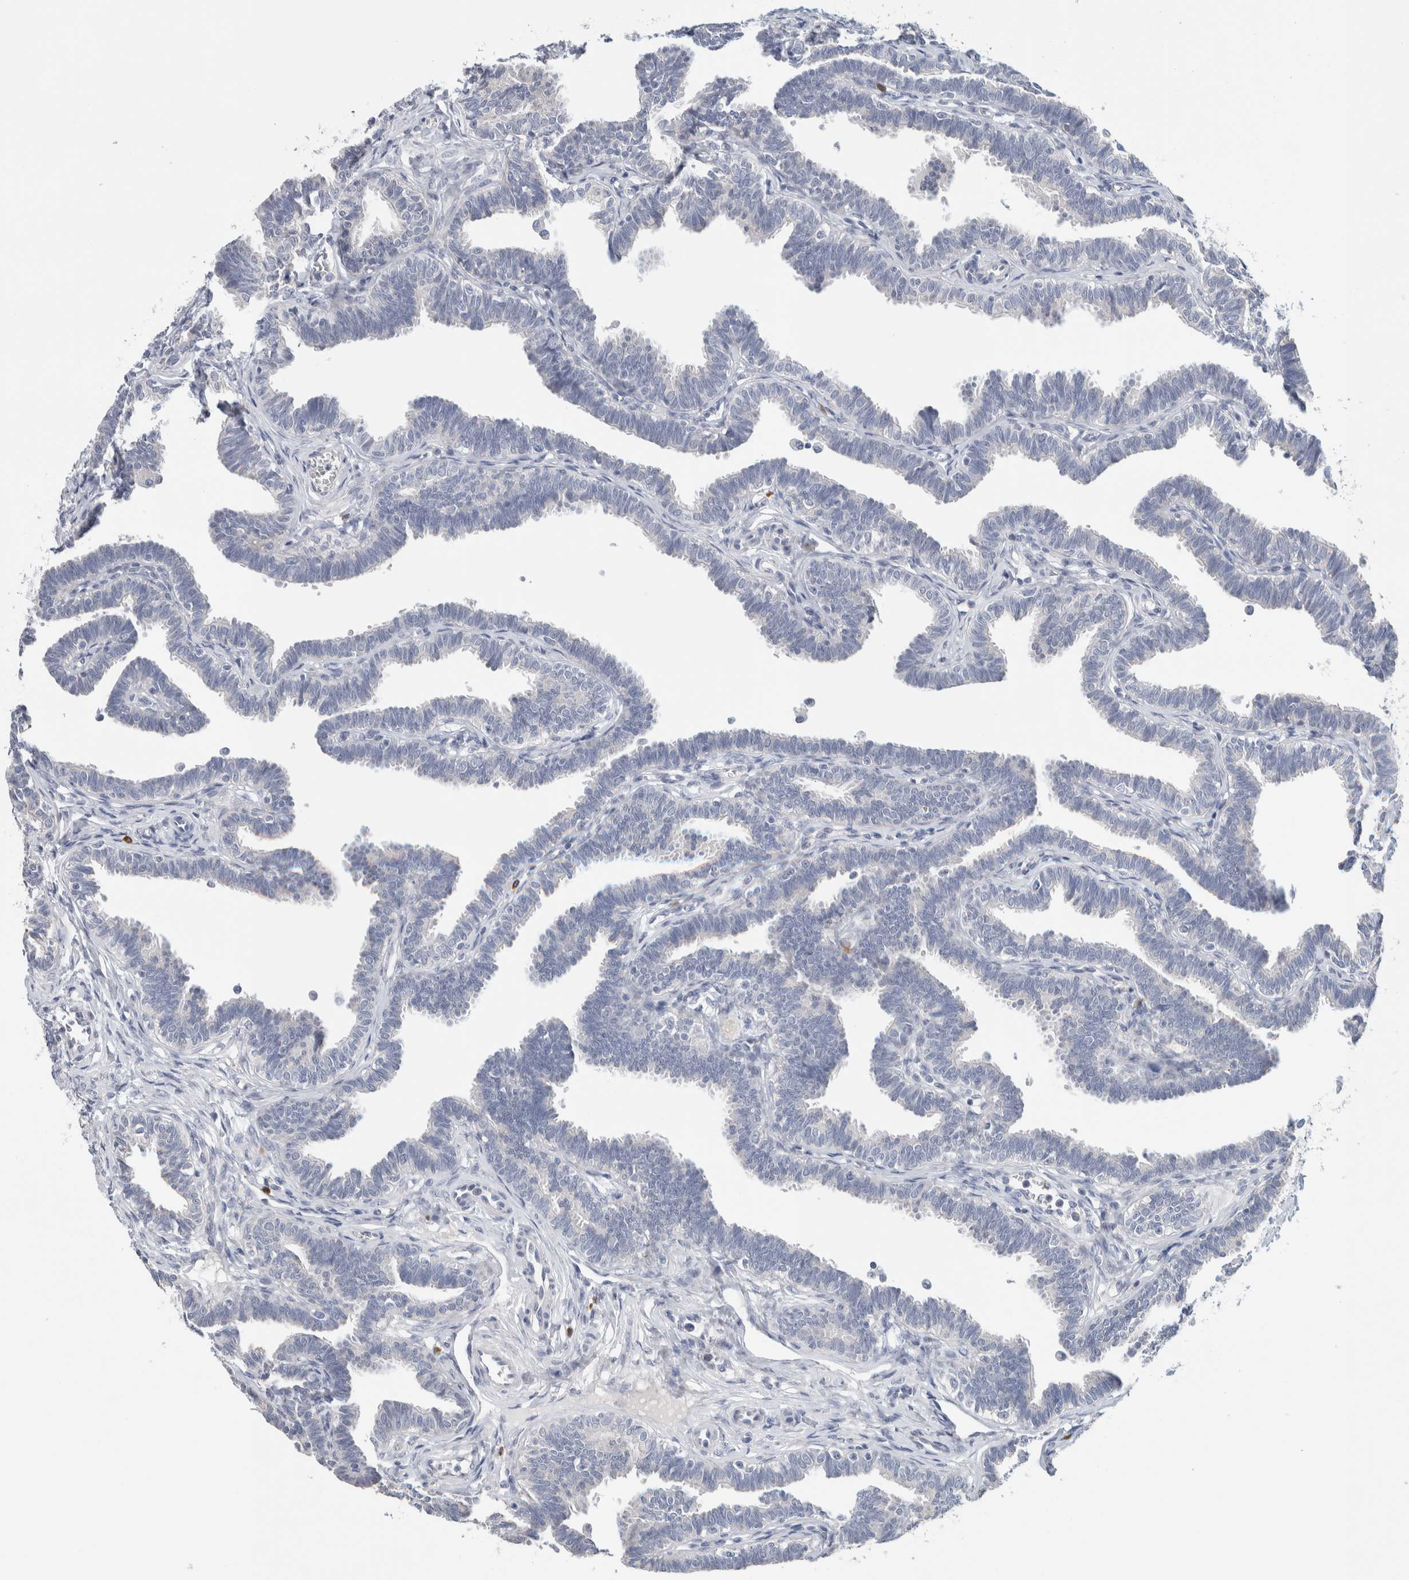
{"staining": {"intensity": "negative", "quantity": "none", "location": "none"}, "tissue": "fallopian tube", "cell_type": "Glandular cells", "image_type": "normal", "snomed": [{"axis": "morphology", "description": "Normal tissue, NOS"}, {"axis": "topography", "description": "Fallopian tube"}, {"axis": "topography", "description": "Ovary"}], "caption": "An image of fallopian tube stained for a protein exhibits no brown staining in glandular cells. (DAB (3,3'-diaminobenzidine) immunohistochemistry (IHC) with hematoxylin counter stain).", "gene": "SCN2A", "patient": {"sex": "female", "age": 23}}